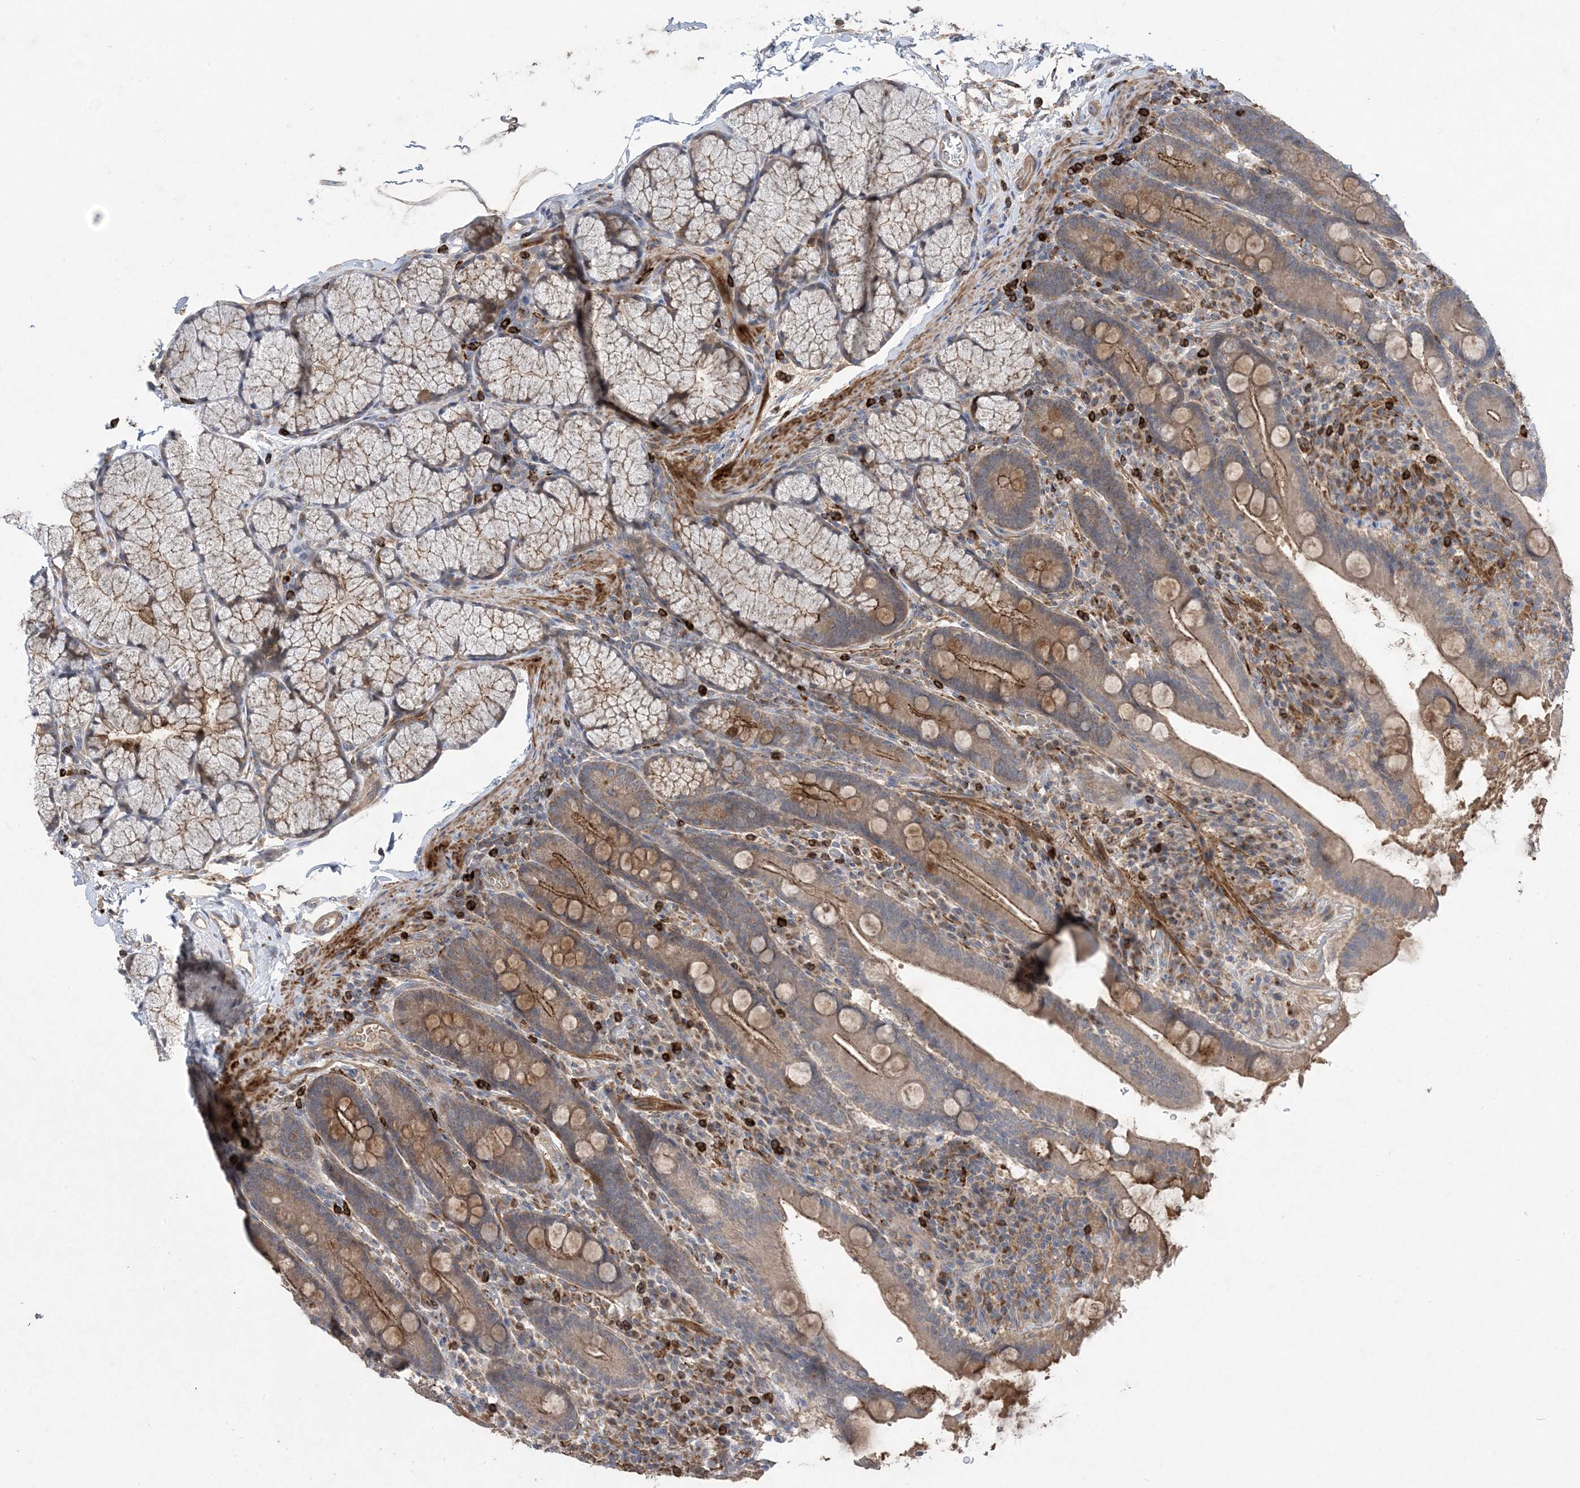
{"staining": {"intensity": "moderate", "quantity": ">75%", "location": "cytoplasmic/membranous"}, "tissue": "duodenum", "cell_type": "Glandular cells", "image_type": "normal", "snomed": [{"axis": "morphology", "description": "Normal tissue, NOS"}, {"axis": "topography", "description": "Duodenum"}], "caption": "Glandular cells demonstrate moderate cytoplasmic/membranous positivity in approximately >75% of cells in benign duodenum. (brown staining indicates protein expression, while blue staining denotes nuclei).", "gene": "MASP2", "patient": {"sex": "male", "age": 35}}